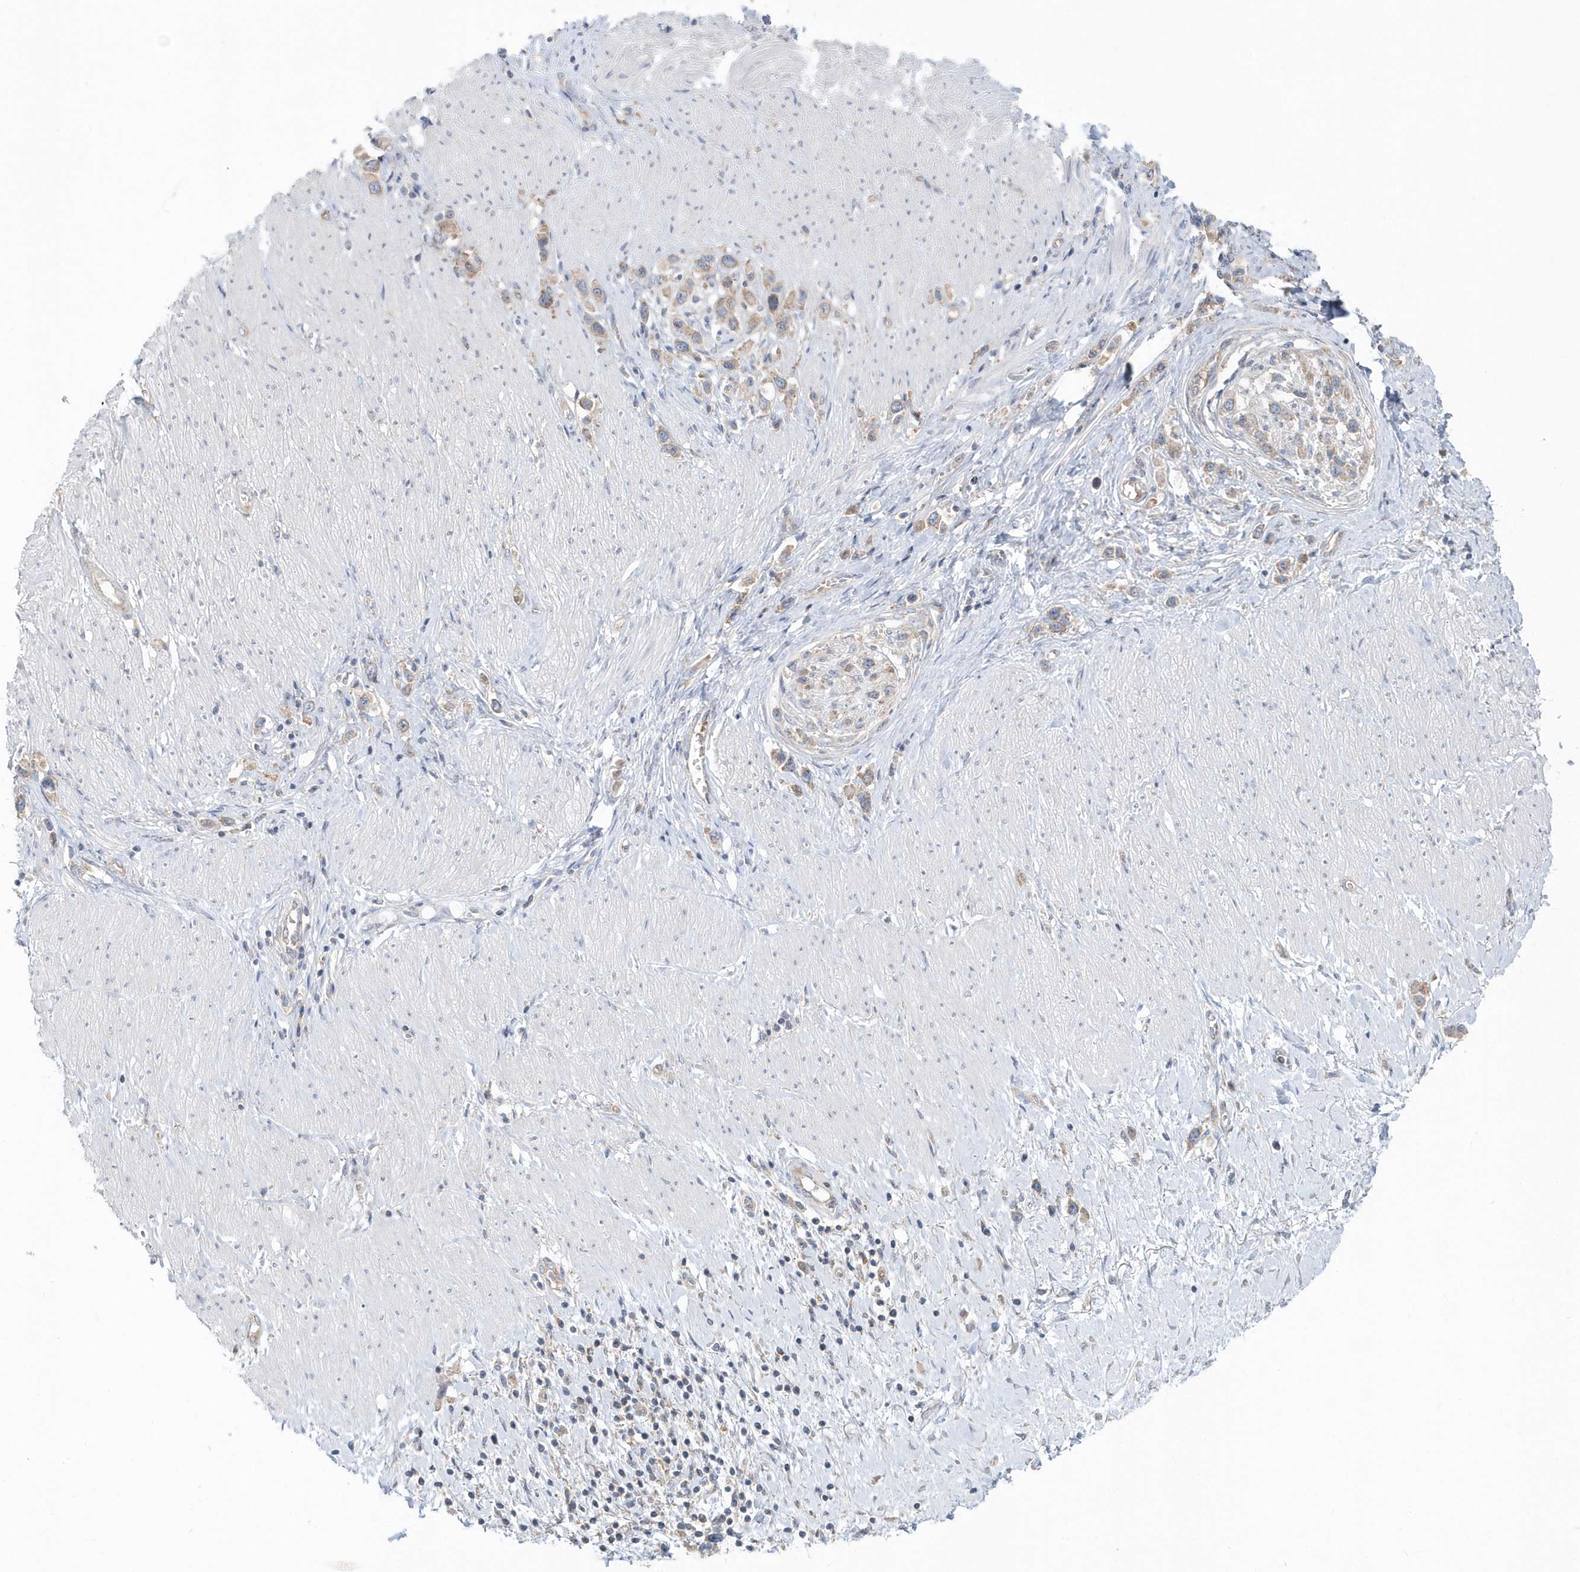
{"staining": {"intensity": "weak", "quantity": ">75%", "location": "cytoplasmic/membranous"}, "tissue": "stomach cancer", "cell_type": "Tumor cells", "image_type": "cancer", "snomed": [{"axis": "morphology", "description": "Normal tissue, NOS"}, {"axis": "morphology", "description": "Adenocarcinoma, NOS"}, {"axis": "topography", "description": "Stomach, upper"}, {"axis": "topography", "description": "Stomach"}], "caption": "This histopathology image demonstrates adenocarcinoma (stomach) stained with immunohistochemistry (IHC) to label a protein in brown. The cytoplasmic/membranous of tumor cells show weak positivity for the protein. Nuclei are counter-stained blue.", "gene": "EIF3C", "patient": {"sex": "female", "age": 65}}